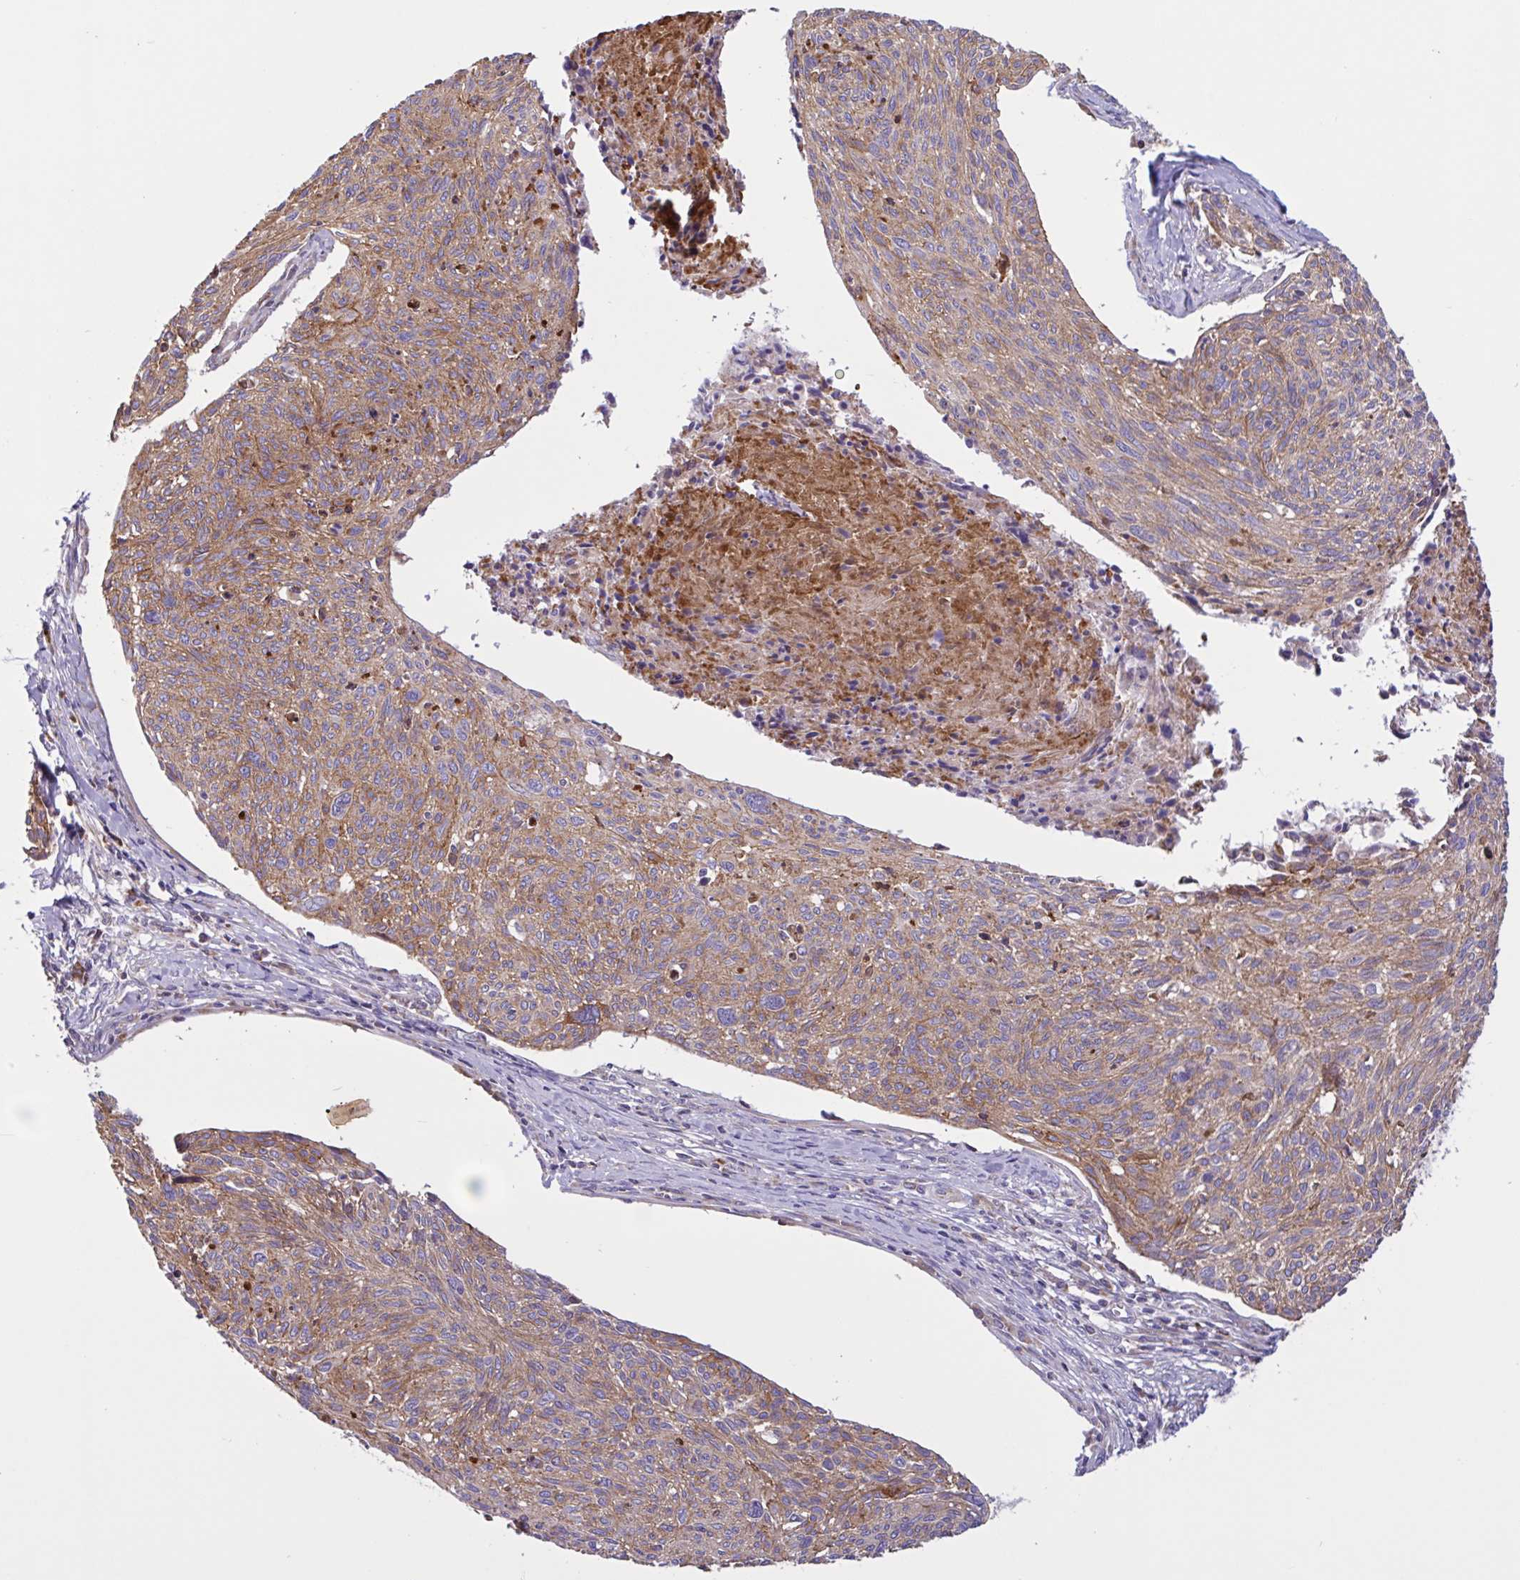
{"staining": {"intensity": "moderate", "quantity": ">75%", "location": "cytoplasmic/membranous"}, "tissue": "cervical cancer", "cell_type": "Tumor cells", "image_type": "cancer", "snomed": [{"axis": "morphology", "description": "Squamous cell carcinoma, NOS"}, {"axis": "topography", "description": "Cervix"}], "caption": "This histopathology image shows immunohistochemistry (IHC) staining of human squamous cell carcinoma (cervical), with medium moderate cytoplasmic/membranous positivity in about >75% of tumor cells.", "gene": "DSC3", "patient": {"sex": "female", "age": 49}}